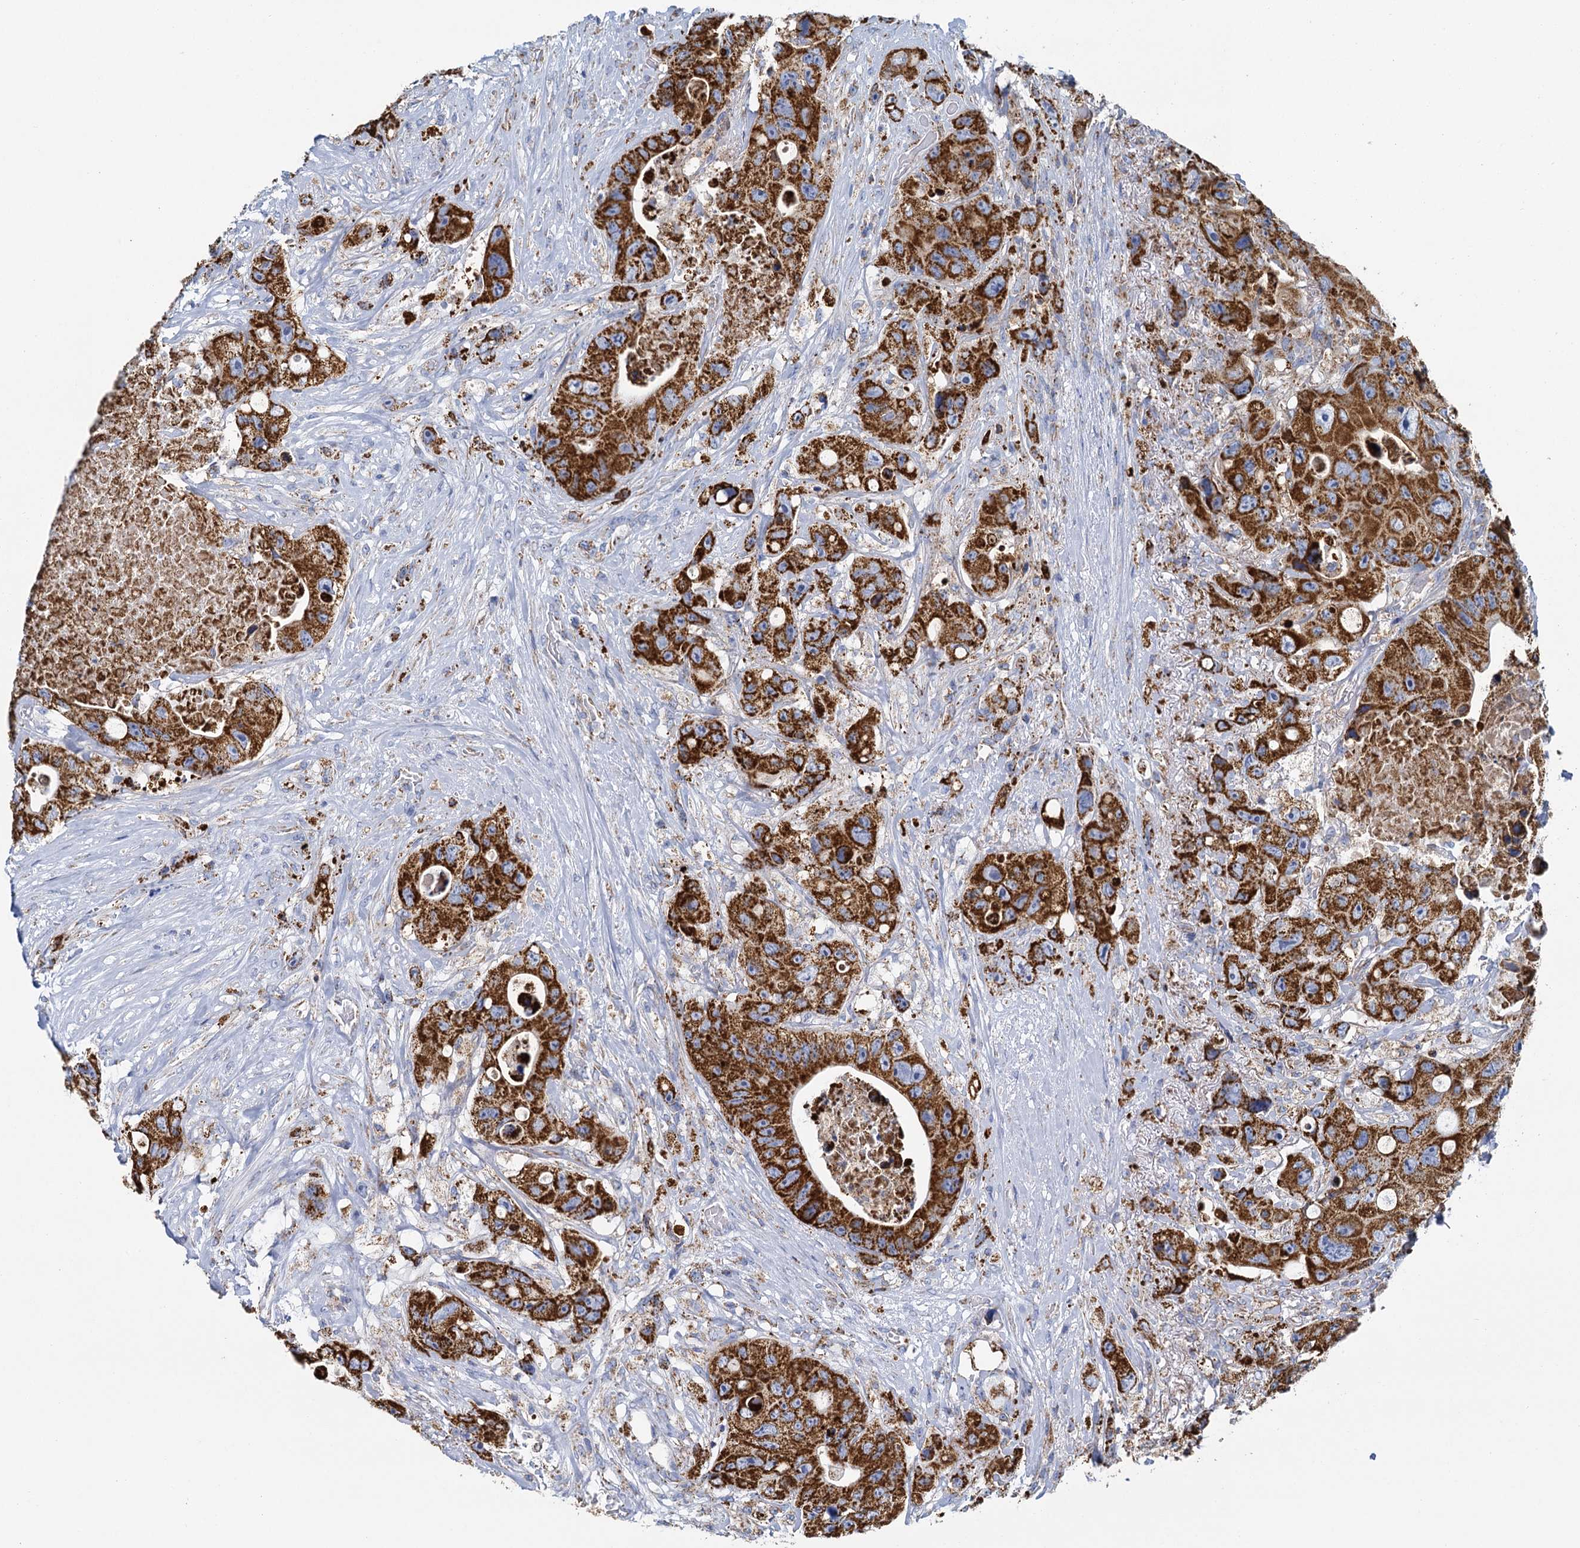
{"staining": {"intensity": "strong", "quantity": ">75%", "location": "cytoplasmic/membranous"}, "tissue": "colorectal cancer", "cell_type": "Tumor cells", "image_type": "cancer", "snomed": [{"axis": "morphology", "description": "Adenocarcinoma, NOS"}, {"axis": "topography", "description": "Colon"}], "caption": "An image of colorectal cancer stained for a protein displays strong cytoplasmic/membranous brown staining in tumor cells. (DAB = brown stain, brightfield microscopy at high magnification).", "gene": "CCP110", "patient": {"sex": "female", "age": 46}}